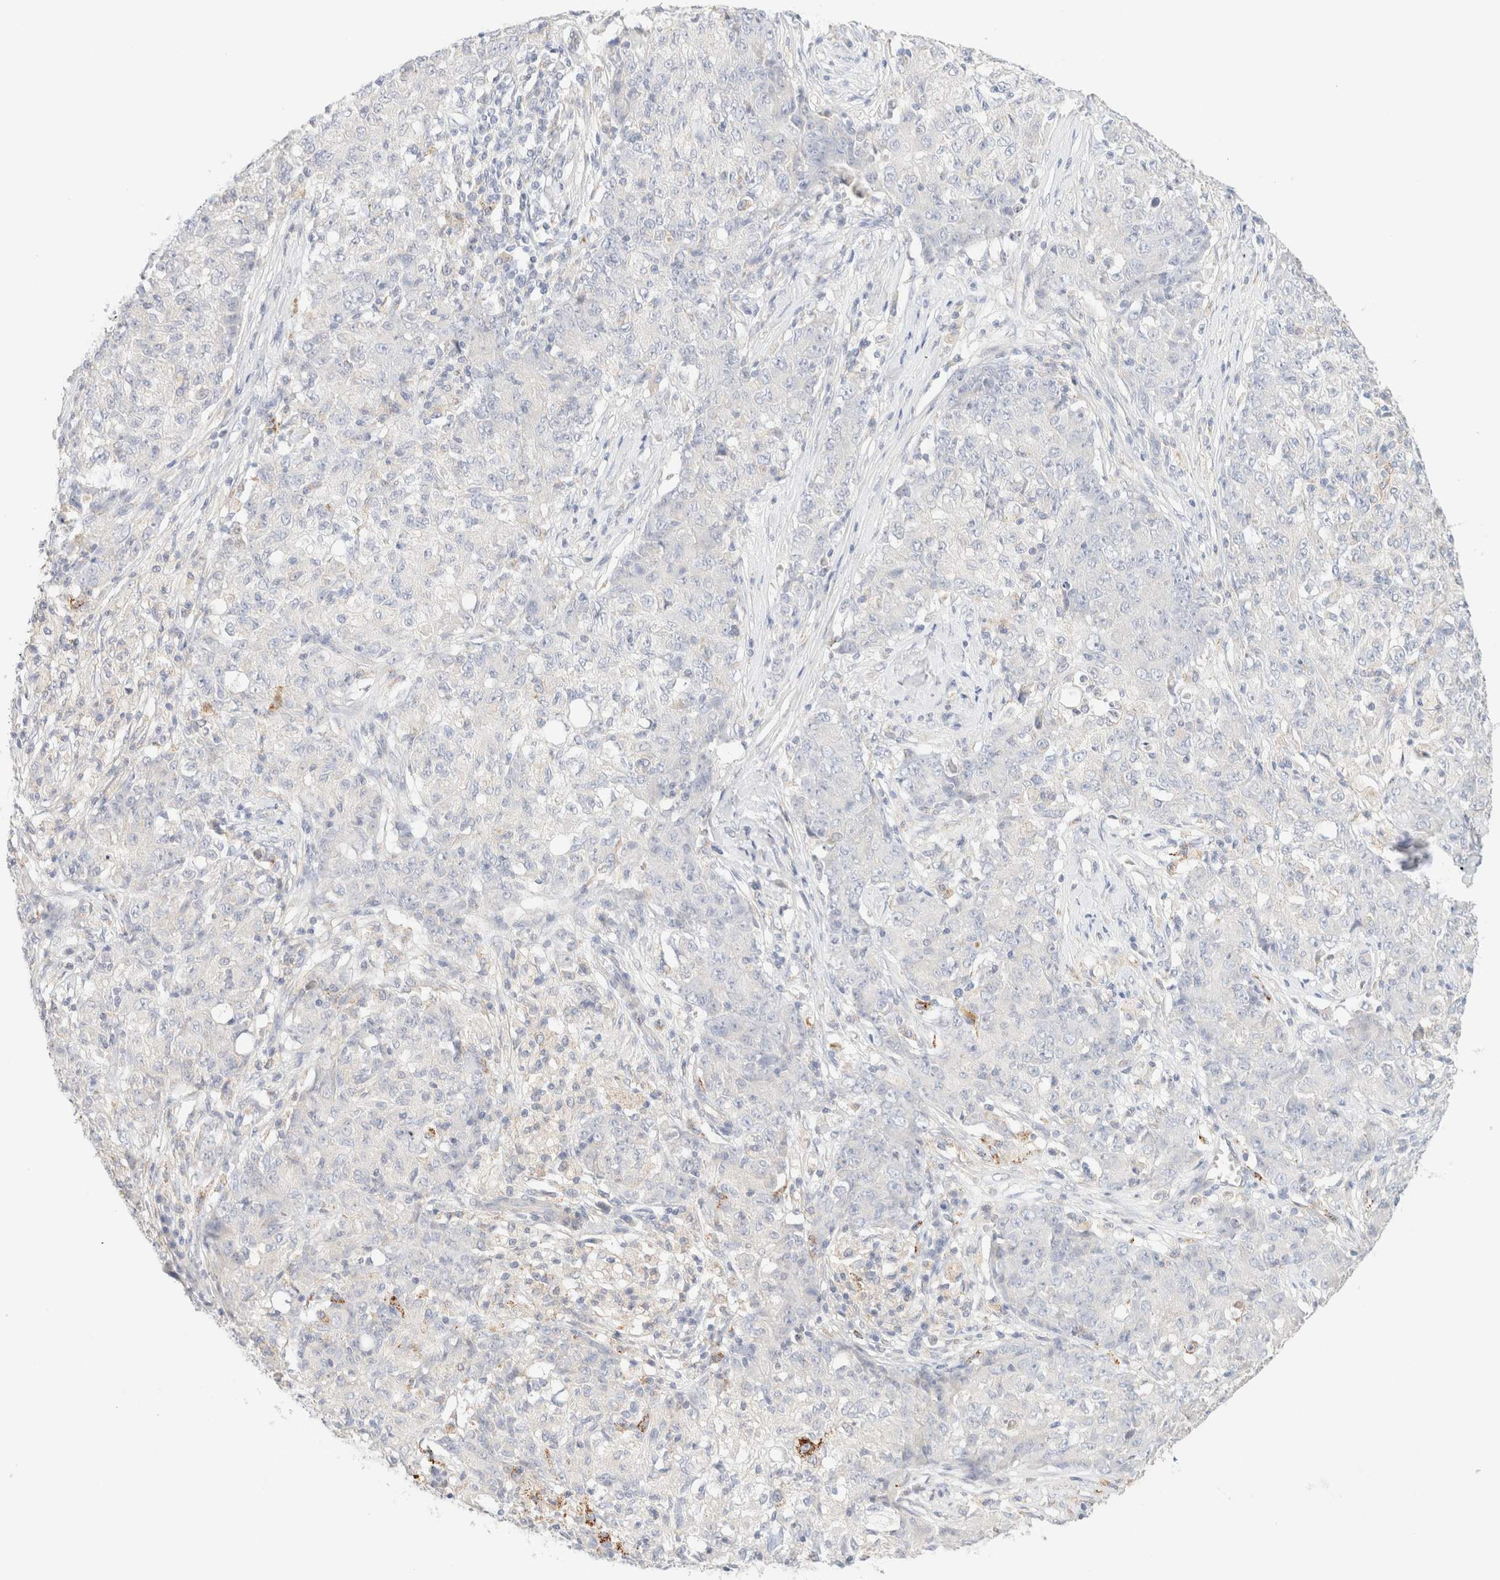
{"staining": {"intensity": "negative", "quantity": "none", "location": "none"}, "tissue": "ovarian cancer", "cell_type": "Tumor cells", "image_type": "cancer", "snomed": [{"axis": "morphology", "description": "Carcinoma, endometroid"}, {"axis": "topography", "description": "Ovary"}], "caption": "Endometroid carcinoma (ovarian) stained for a protein using immunohistochemistry shows no expression tumor cells.", "gene": "SARM1", "patient": {"sex": "female", "age": 42}}